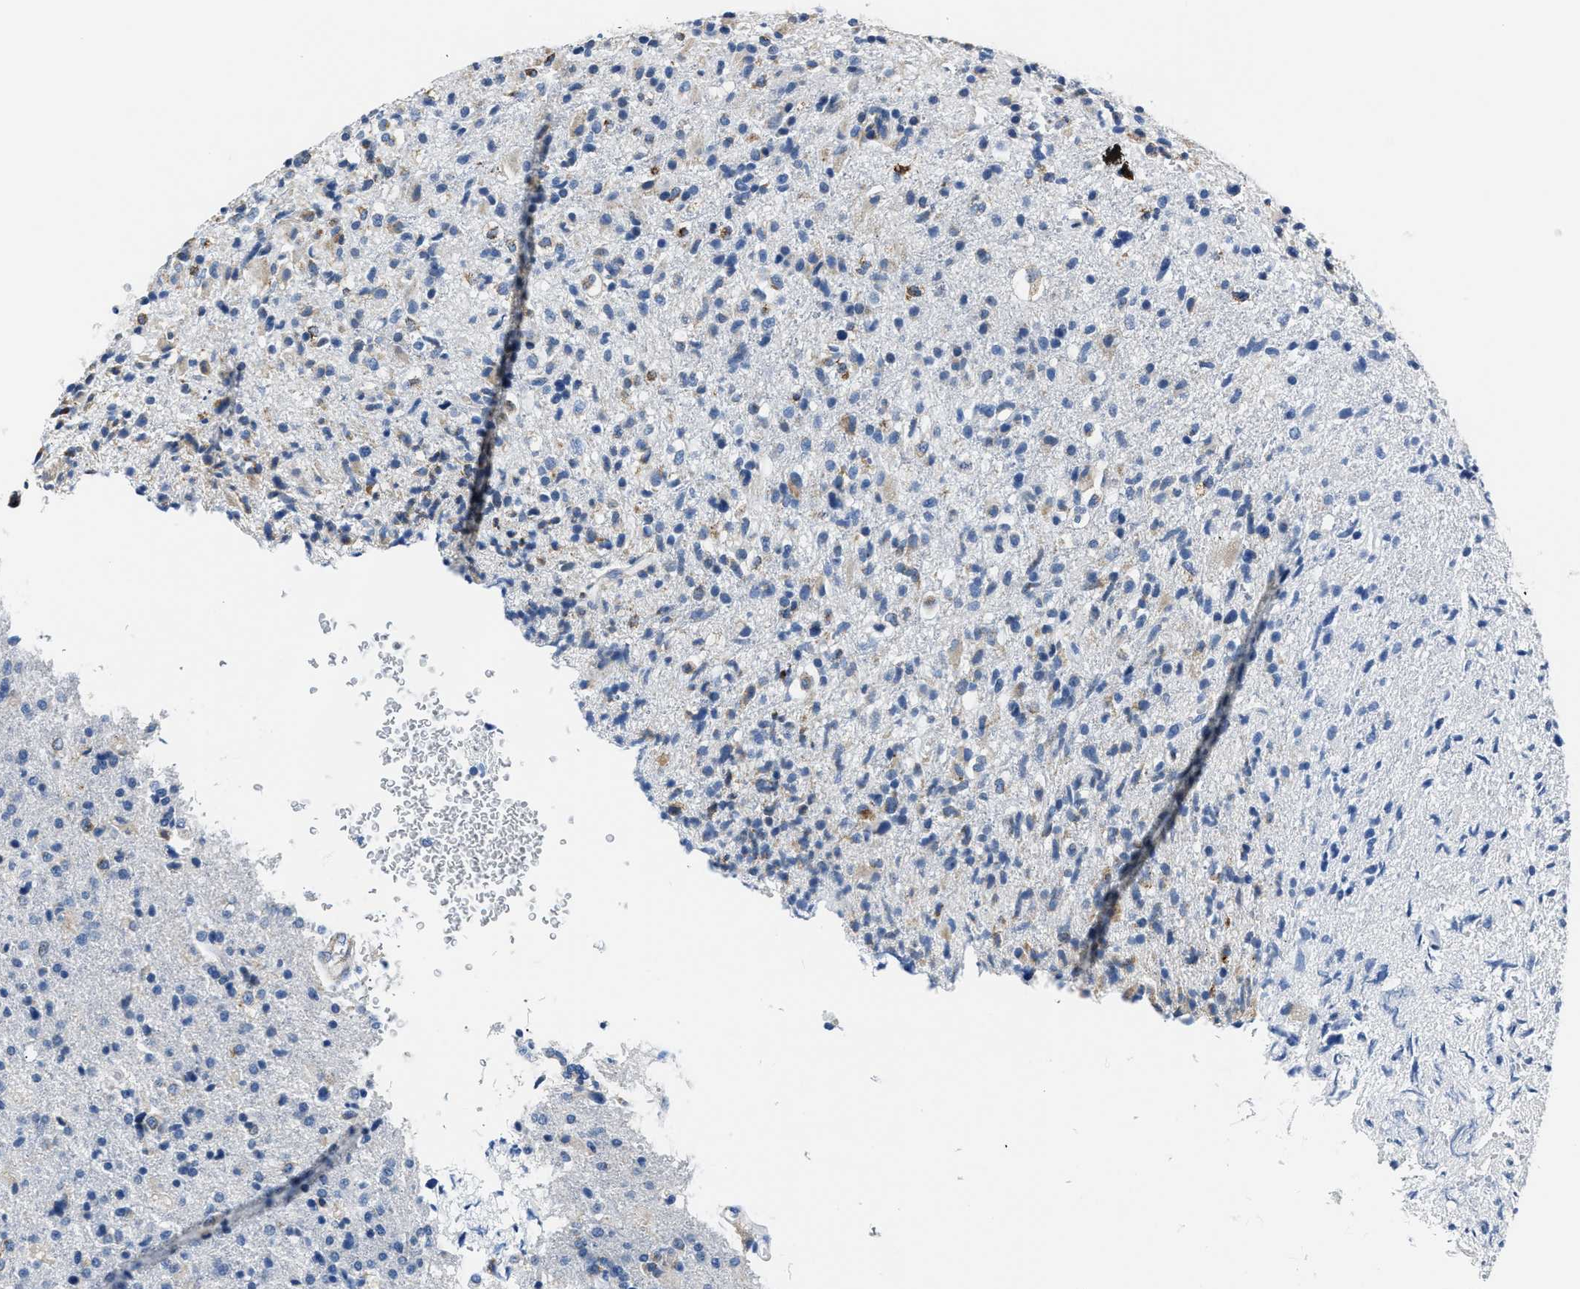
{"staining": {"intensity": "negative", "quantity": "none", "location": "none"}, "tissue": "glioma", "cell_type": "Tumor cells", "image_type": "cancer", "snomed": [{"axis": "morphology", "description": "Glioma, malignant, High grade"}, {"axis": "topography", "description": "Brain"}], "caption": "Tumor cells are negative for brown protein staining in glioma.", "gene": "AMACR", "patient": {"sex": "male", "age": 72}}